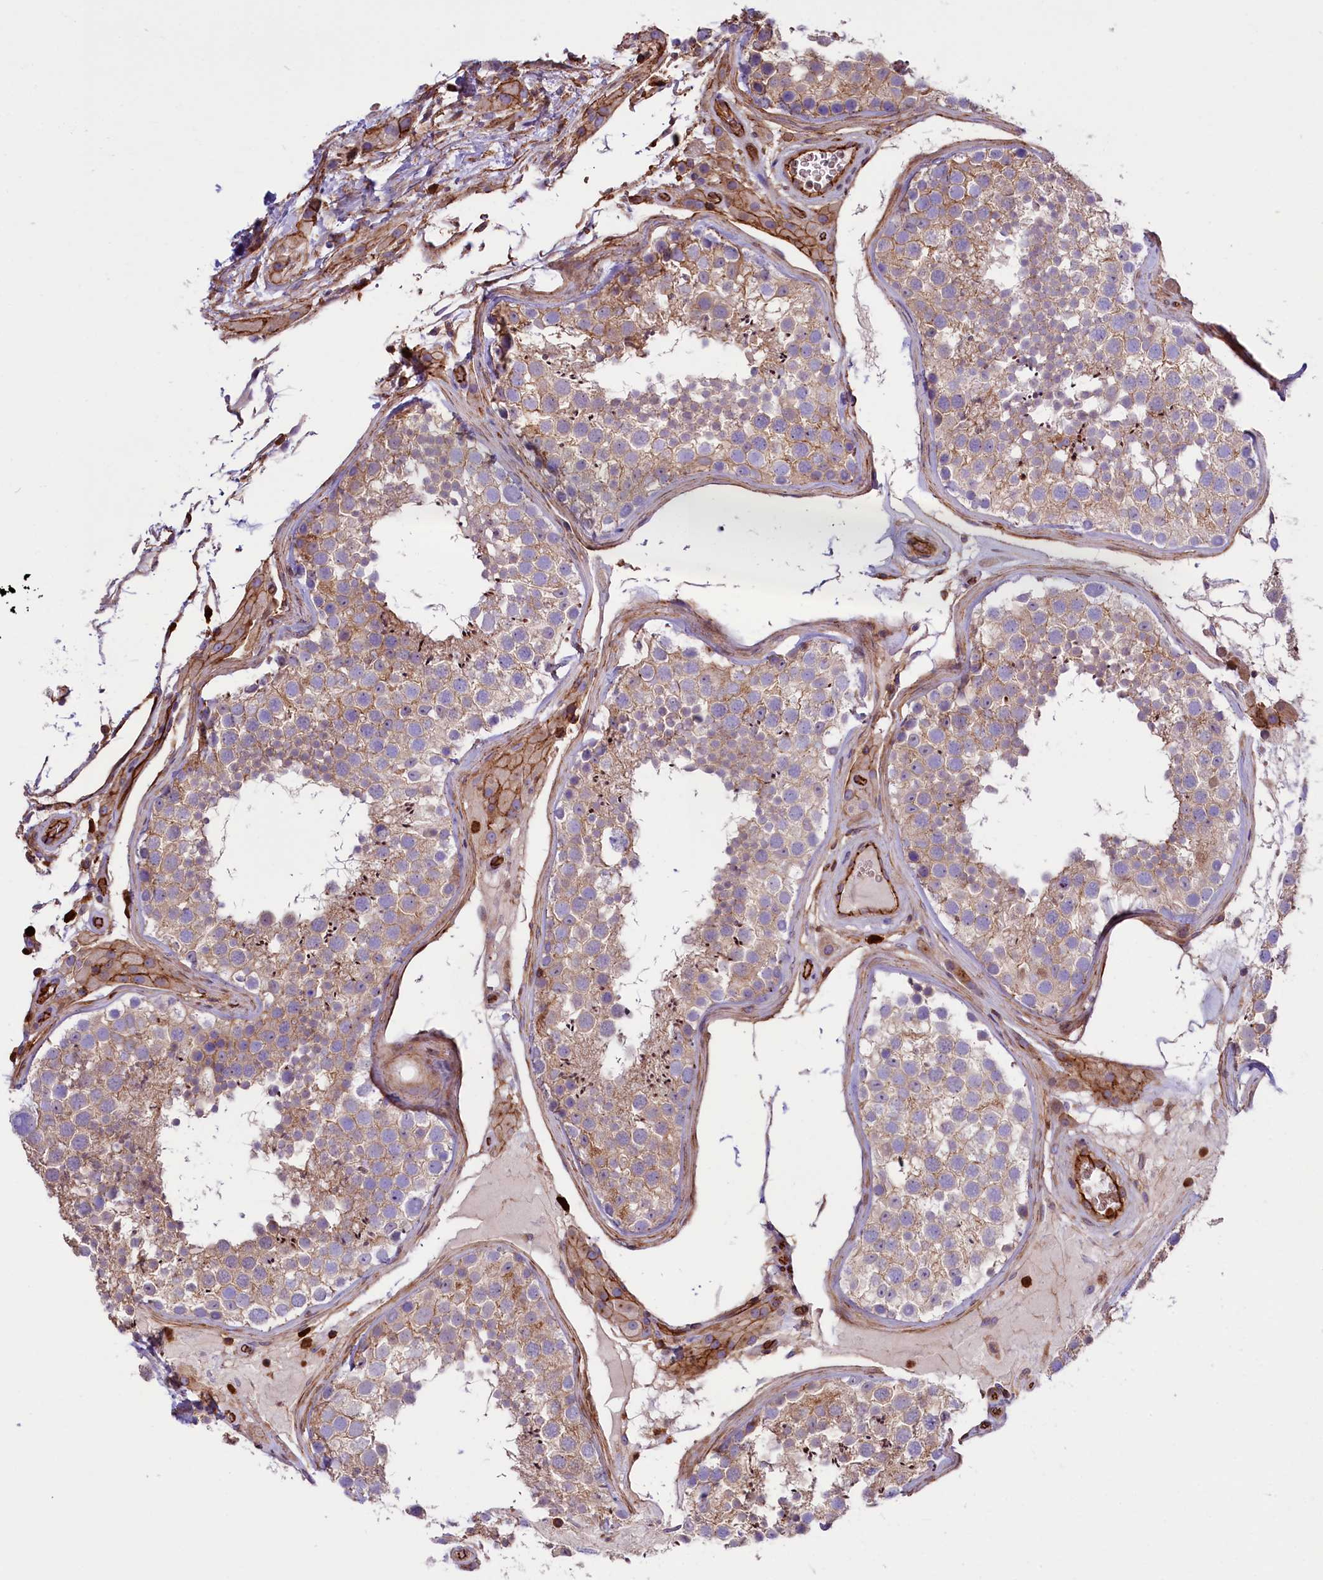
{"staining": {"intensity": "weak", "quantity": "25%-75%", "location": "cytoplasmic/membranous"}, "tissue": "testis", "cell_type": "Cells in seminiferous ducts", "image_type": "normal", "snomed": [{"axis": "morphology", "description": "Normal tissue, NOS"}, {"axis": "topography", "description": "Testis"}], "caption": "The immunohistochemical stain highlights weak cytoplasmic/membranous positivity in cells in seminiferous ducts of unremarkable testis.", "gene": "CD99L2", "patient": {"sex": "male", "age": 46}}